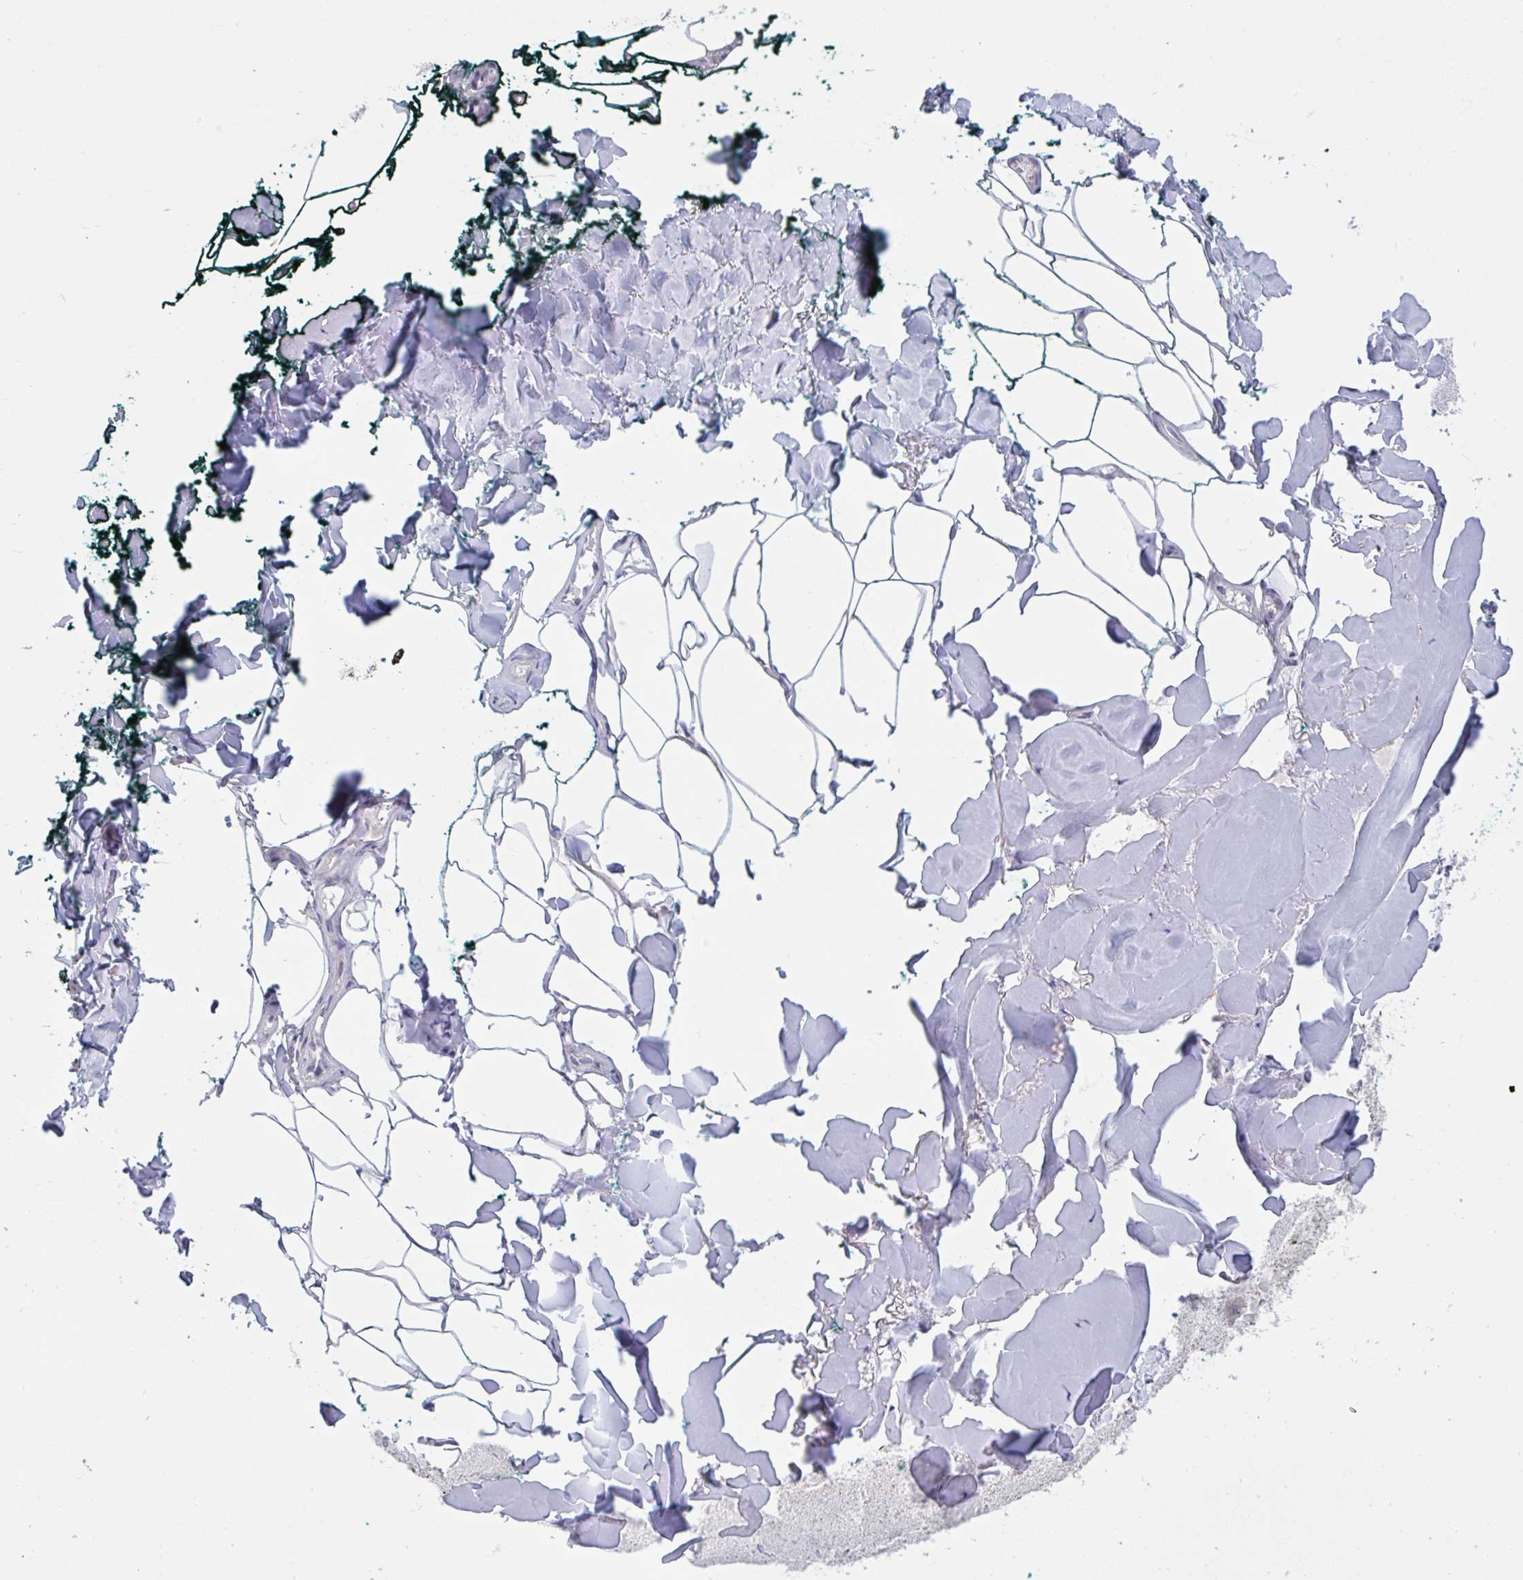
{"staining": {"intensity": "negative", "quantity": "none", "location": "none"}, "tissue": "adipose tissue", "cell_type": "Adipocytes", "image_type": "normal", "snomed": [{"axis": "morphology", "description": "Normal tissue, NOS"}, {"axis": "topography", "description": "Skin"}, {"axis": "topography", "description": "Peripheral nerve tissue"}], "caption": "Adipocytes show no significant protein staining in unremarkable adipose tissue. The staining was performed using DAB to visualize the protein expression in brown, while the nuclei were stained in blue with hematoxylin (Magnification: 20x).", "gene": "TCEAL8", "patient": {"sex": "female", "age": 45}}